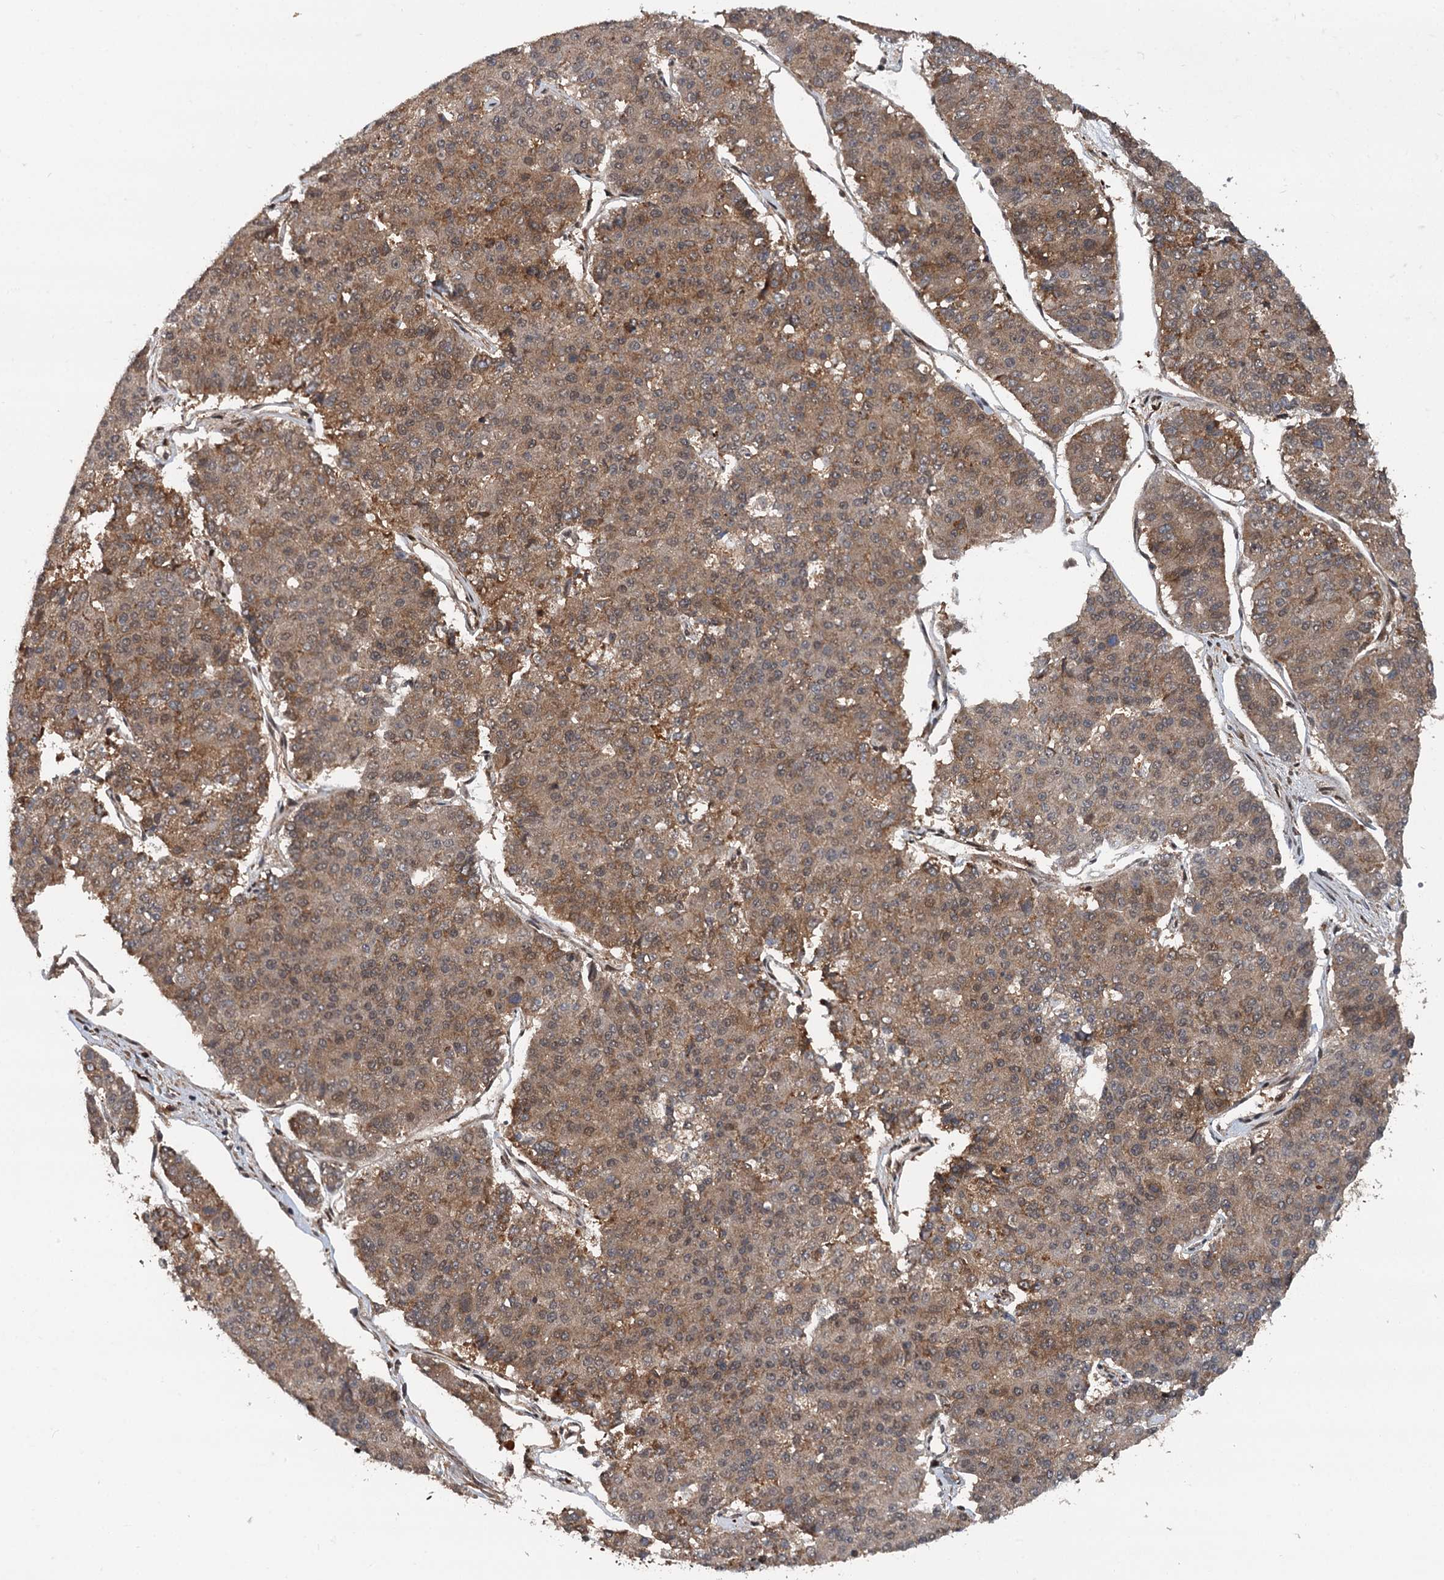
{"staining": {"intensity": "moderate", "quantity": ">75%", "location": "cytoplasmic/membranous"}, "tissue": "pancreatic cancer", "cell_type": "Tumor cells", "image_type": "cancer", "snomed": [{"axis": "morphology", "description": "Adenocarcinoma, NOS"}, {"axis": "topography", "description": "Pancreas"}], "caption": "Immunohistochemistry (IHC) (DAB (3,3'-diaminobenzidine)) staining of human pancreatic cancer (adenocarcinoma) shows moderate cytoplasmic/membranous protein positivity in approximately >75% of tumor cells. The staining was performed using DAB, with brown indicating positive protein expression. Nuclei are stained blue with hematoxylin.", "gene": "STUB1", "patient": {"sex": "male", "age": 50}}